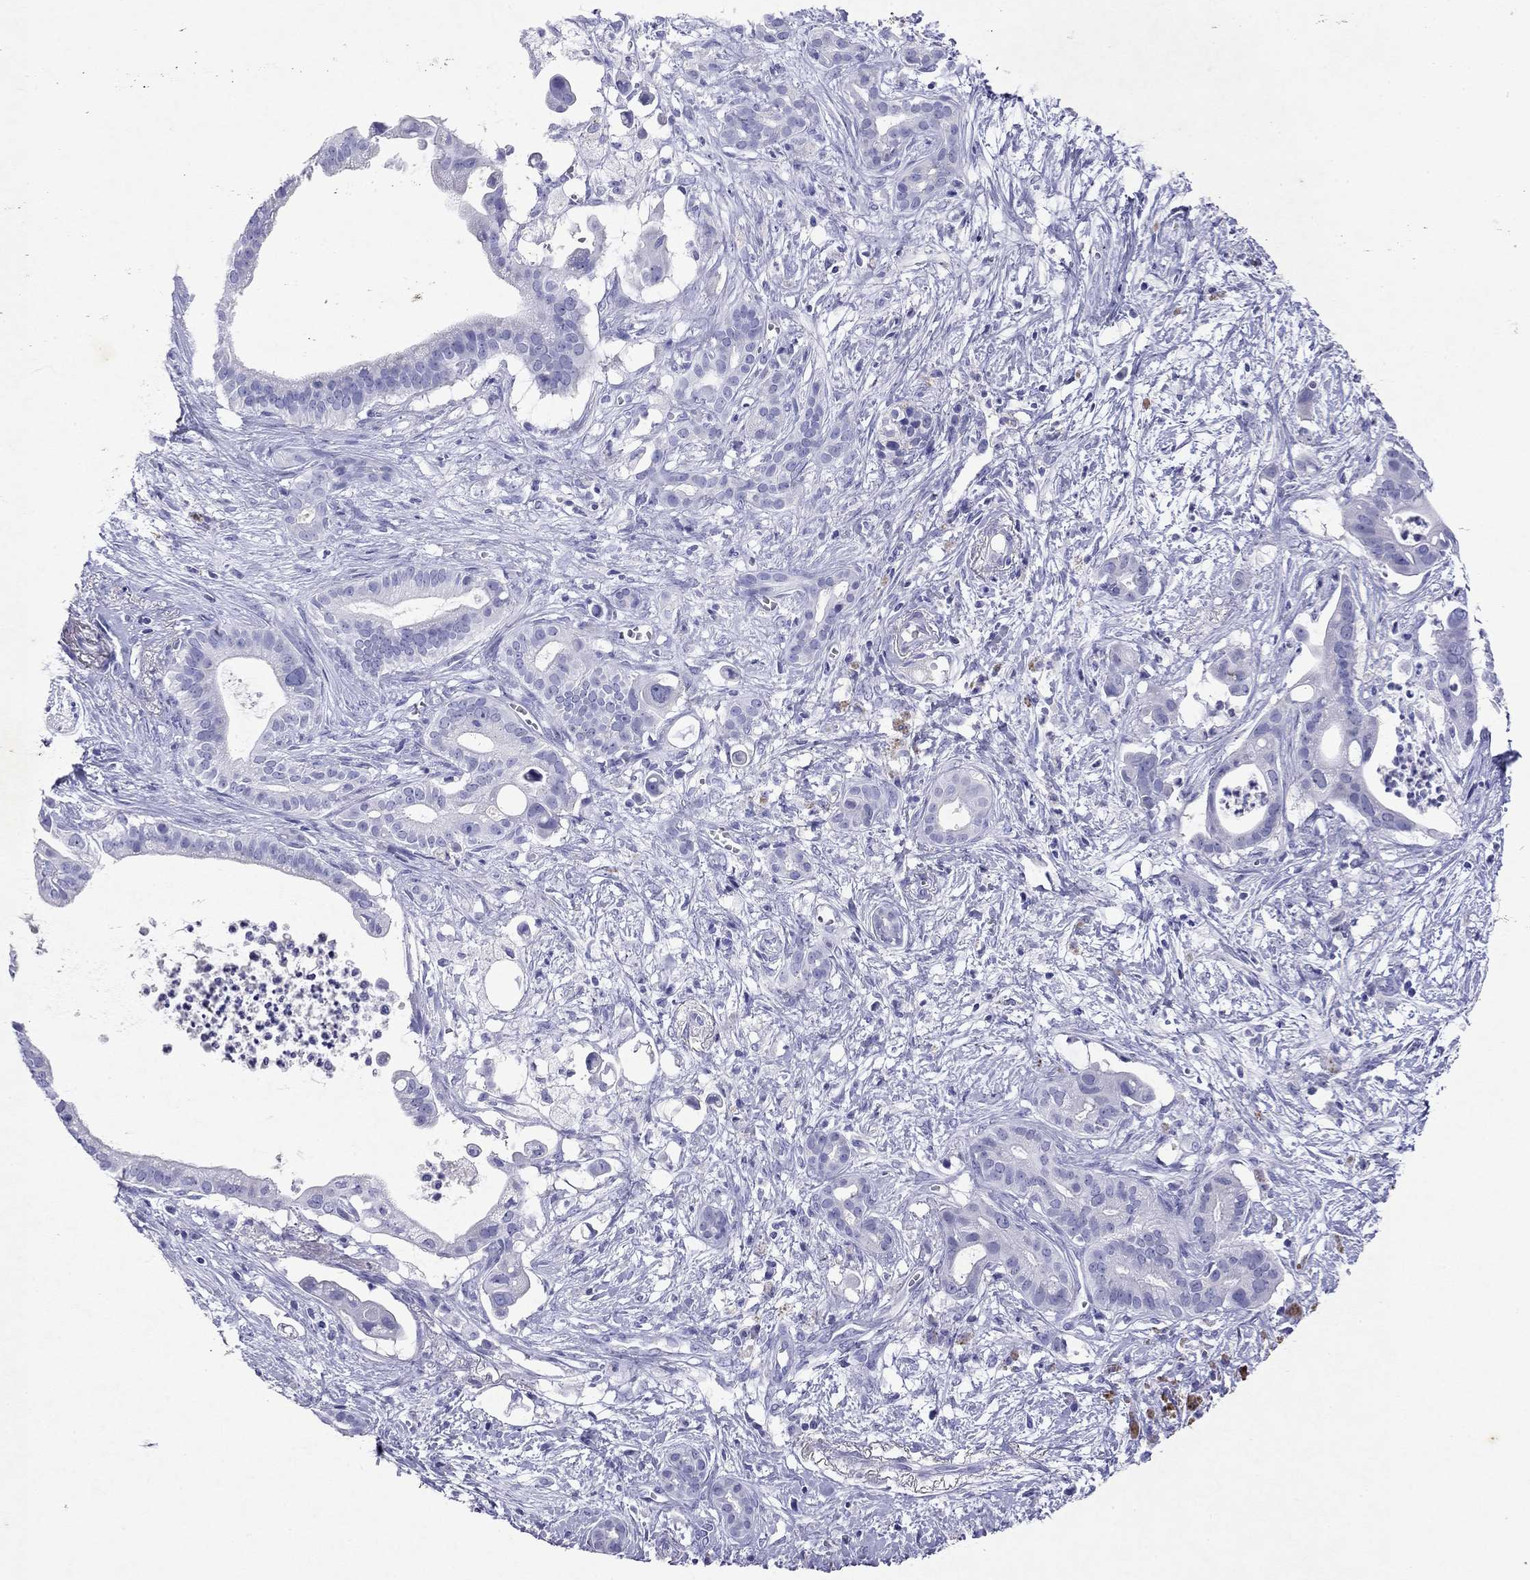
{"staining": {"intensity": "negative", "quantity": "none", "location": "none"}, "tissue": "pancreatic cancer", "cell_type": "Tumor cells", "image_type": "cancer", "snomed": [{"axis": "morphology", "description": "Adenocarcinoma, NOS"}, {"axis": "topography", "description": "Pancreas"}], "caption": "This is a micrograph of IHC staining of adenocarcinoma (pancreatic), which shows no staining in tumor cells.", "gene": "ARMC12", "patient": {"sex": "male", "age": 61}}